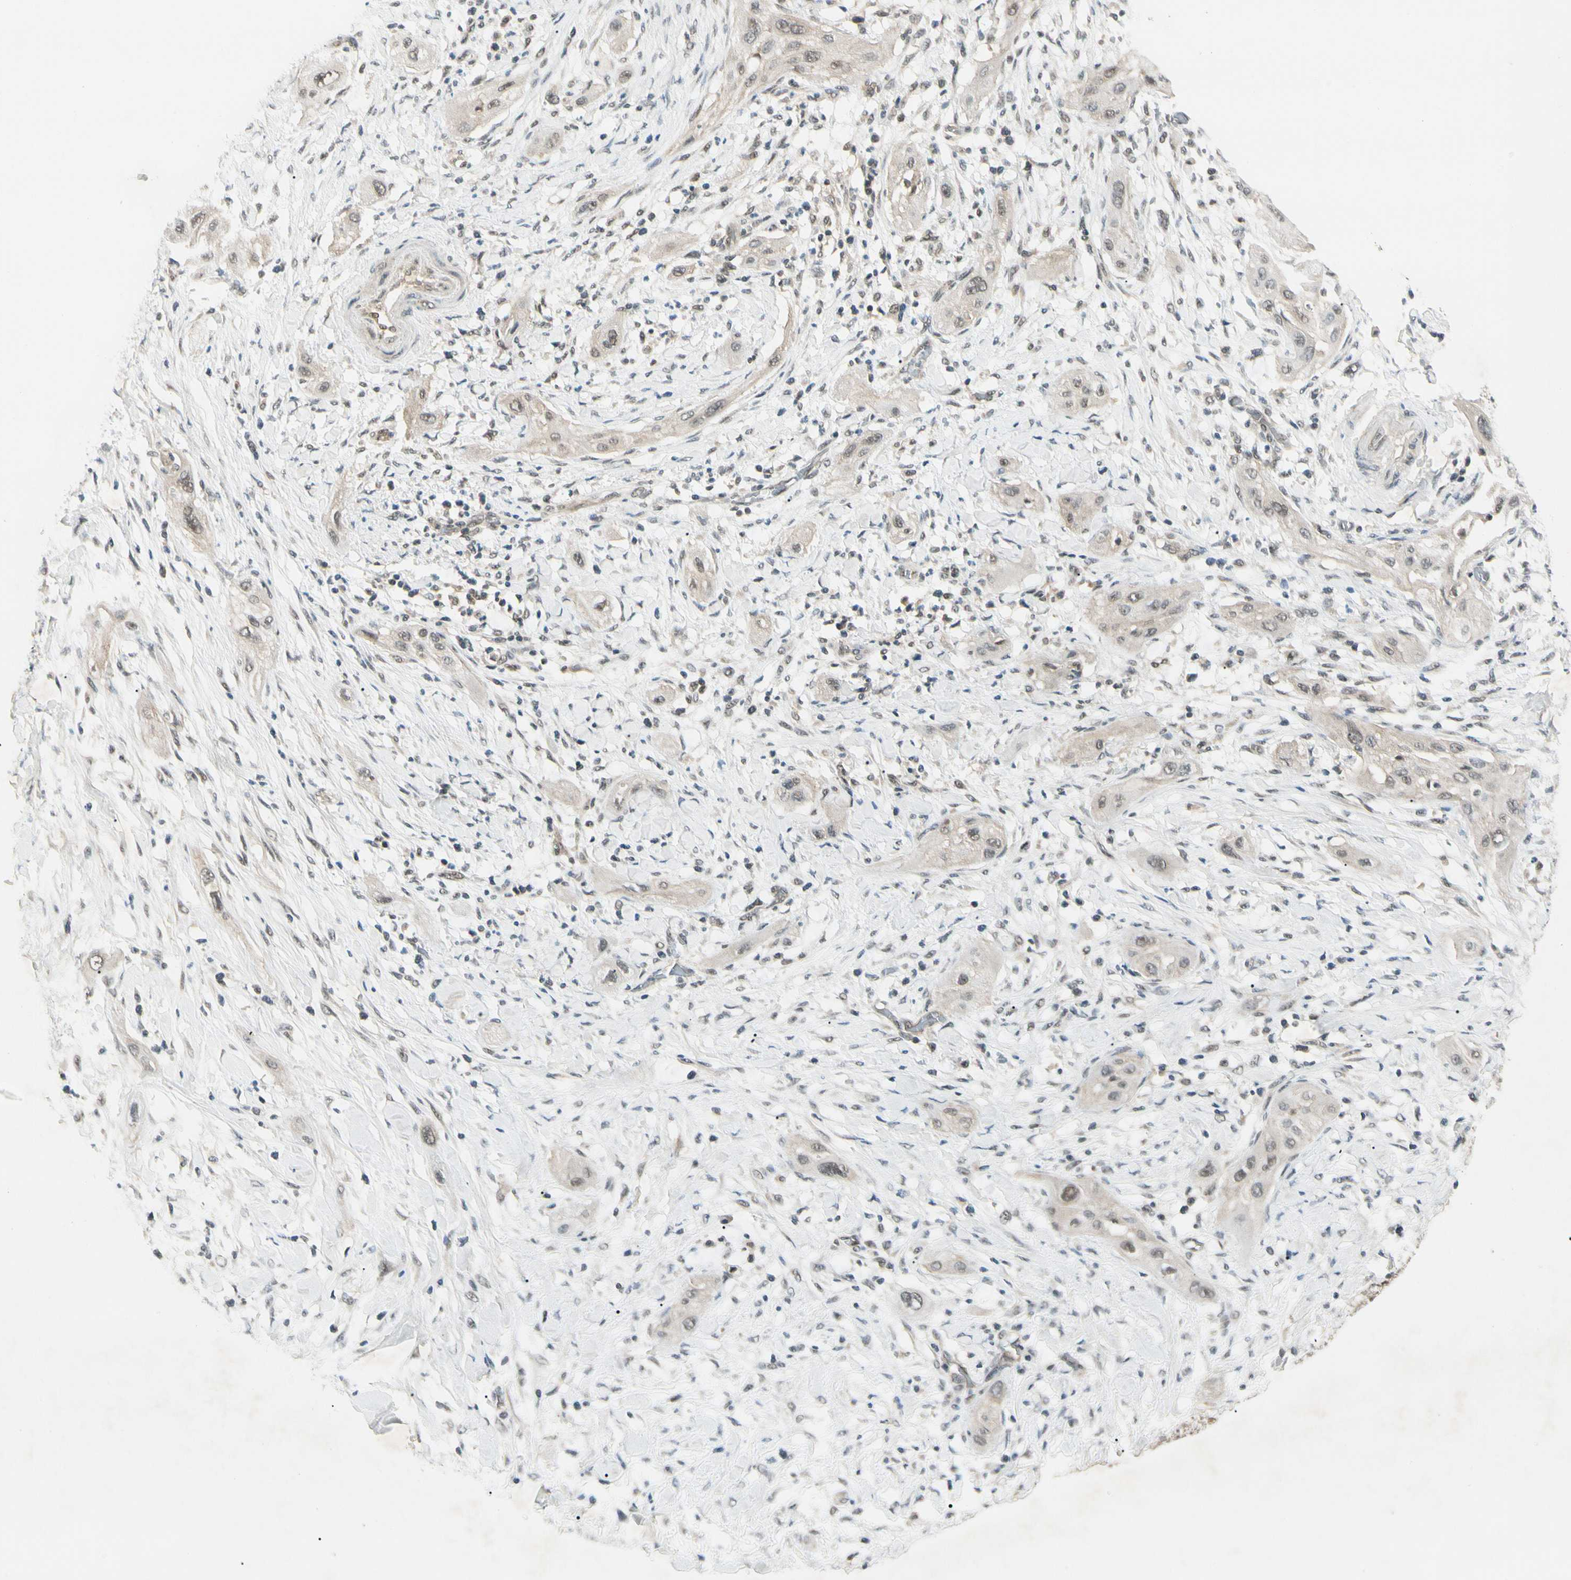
{"staining": {"intensity": "weak", "quantity": "25%-75%", "location": "cytoplasmic/membranous,nuclear"}, "tissue": "lung cancer", "cell_type": "Tumor cells", "image_type": "cancer", "snomed": [{"axis": "morphology", "description": "Squamous cell carcinoma, NOS"}, {"axis": "topography", "description": "Lung"}], "caption": "Human squamous cell carcinoma (lung) stained with a protein marker demonstrates weak staining in tumor cells.", "gene": "ZSCAN12", "patient": {"sex": "female", "age": 47}}